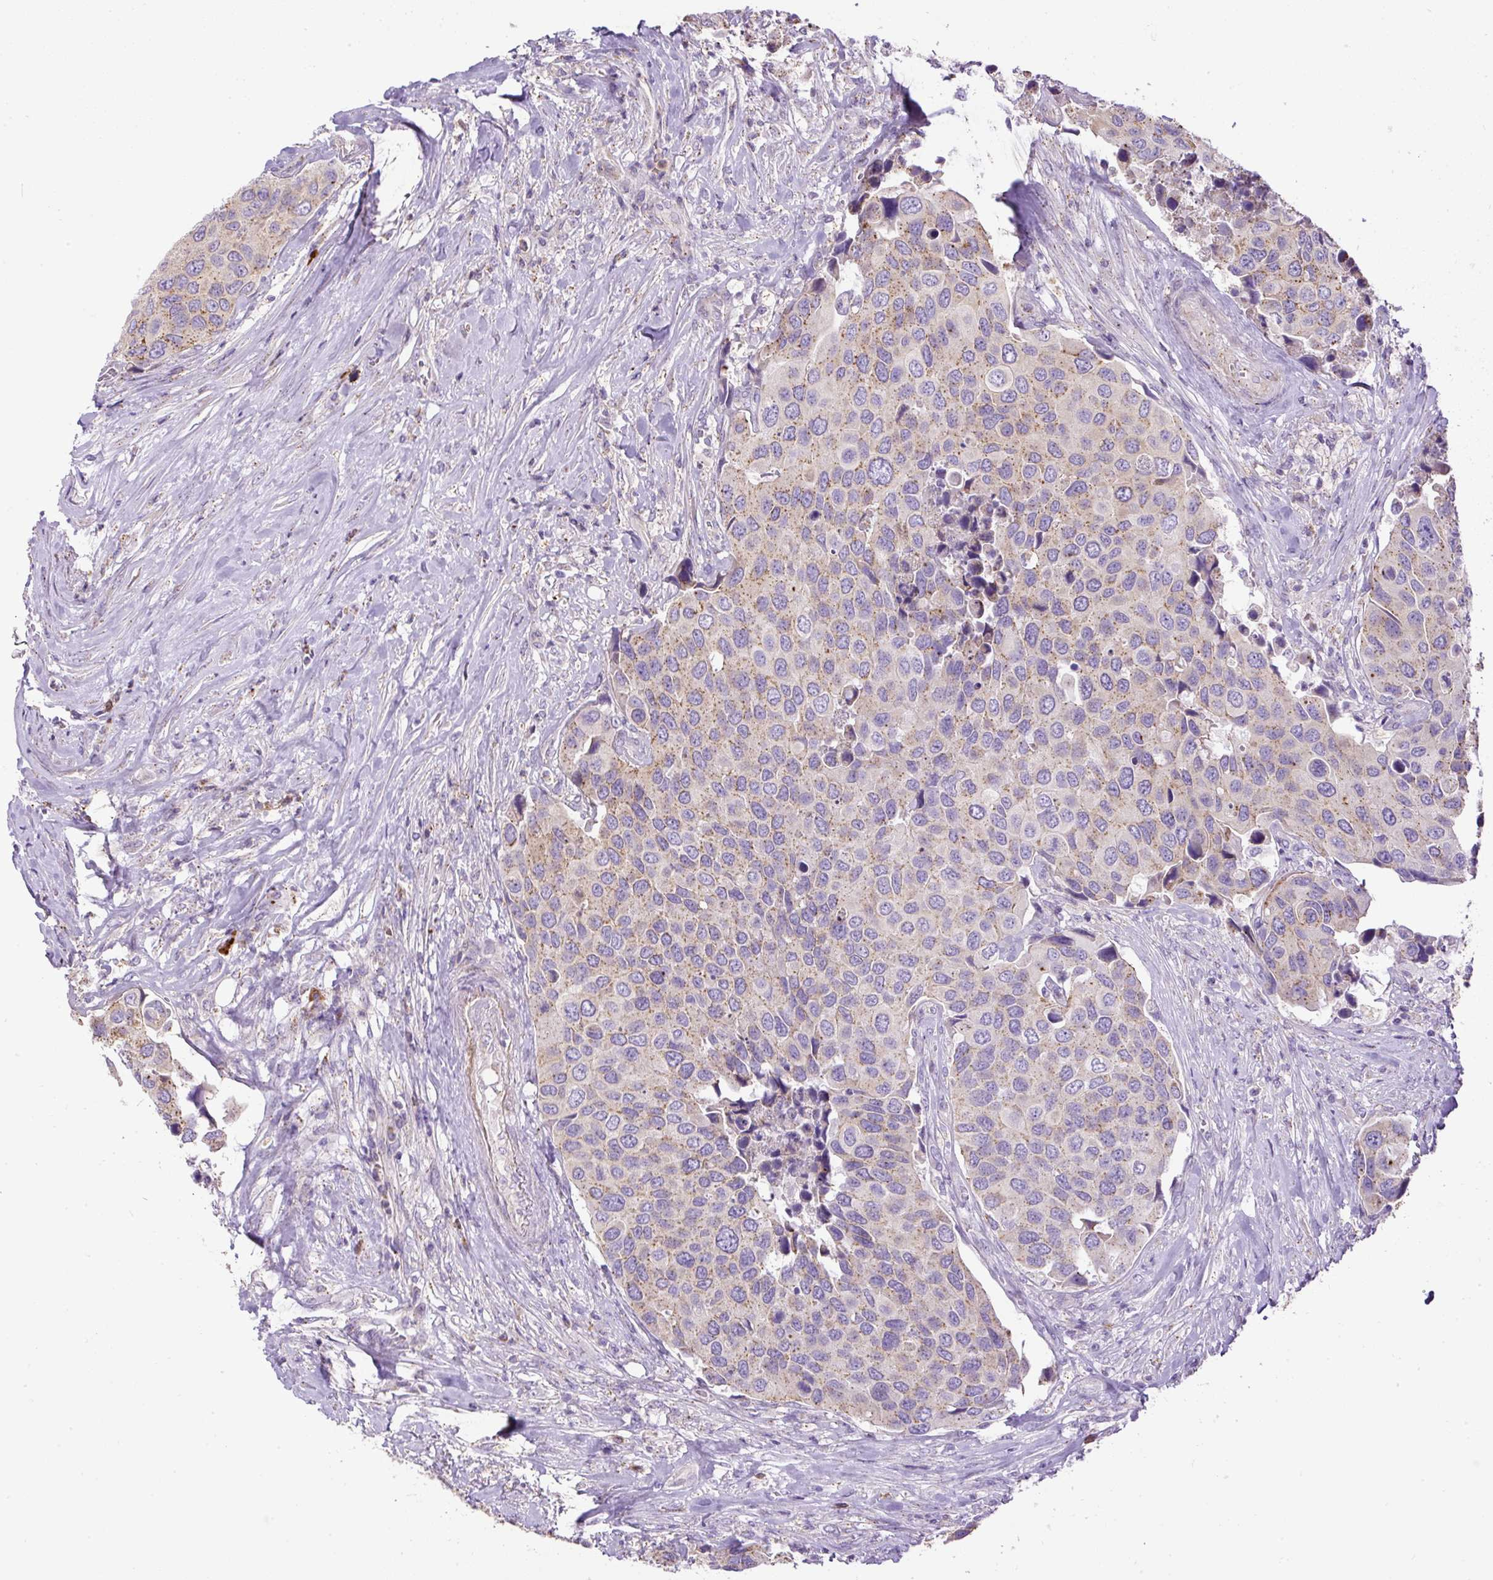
{"staining": {"intensity": "weak", "quantity": "25%-75%", "location": "cytoplasmic/membranous"}, "tissue": "urothelial cancer", "cell_type": "Tumor cells", "image_type": "cancer", "snomed": [{"axis": "morphology", "description": "Urothelial carcinoma, High grade"}, {"axis": "topography", "description": "Urinary bladder"}], "caption": "Protein staining by immunohistochemistry exhibits weak cytoplasmic/membranous positivity in approximately 25%-75% of tumor cells in urothelial cancer.", "gene": "CFAP47", "patient": {"sex": "male", "age": 74}}